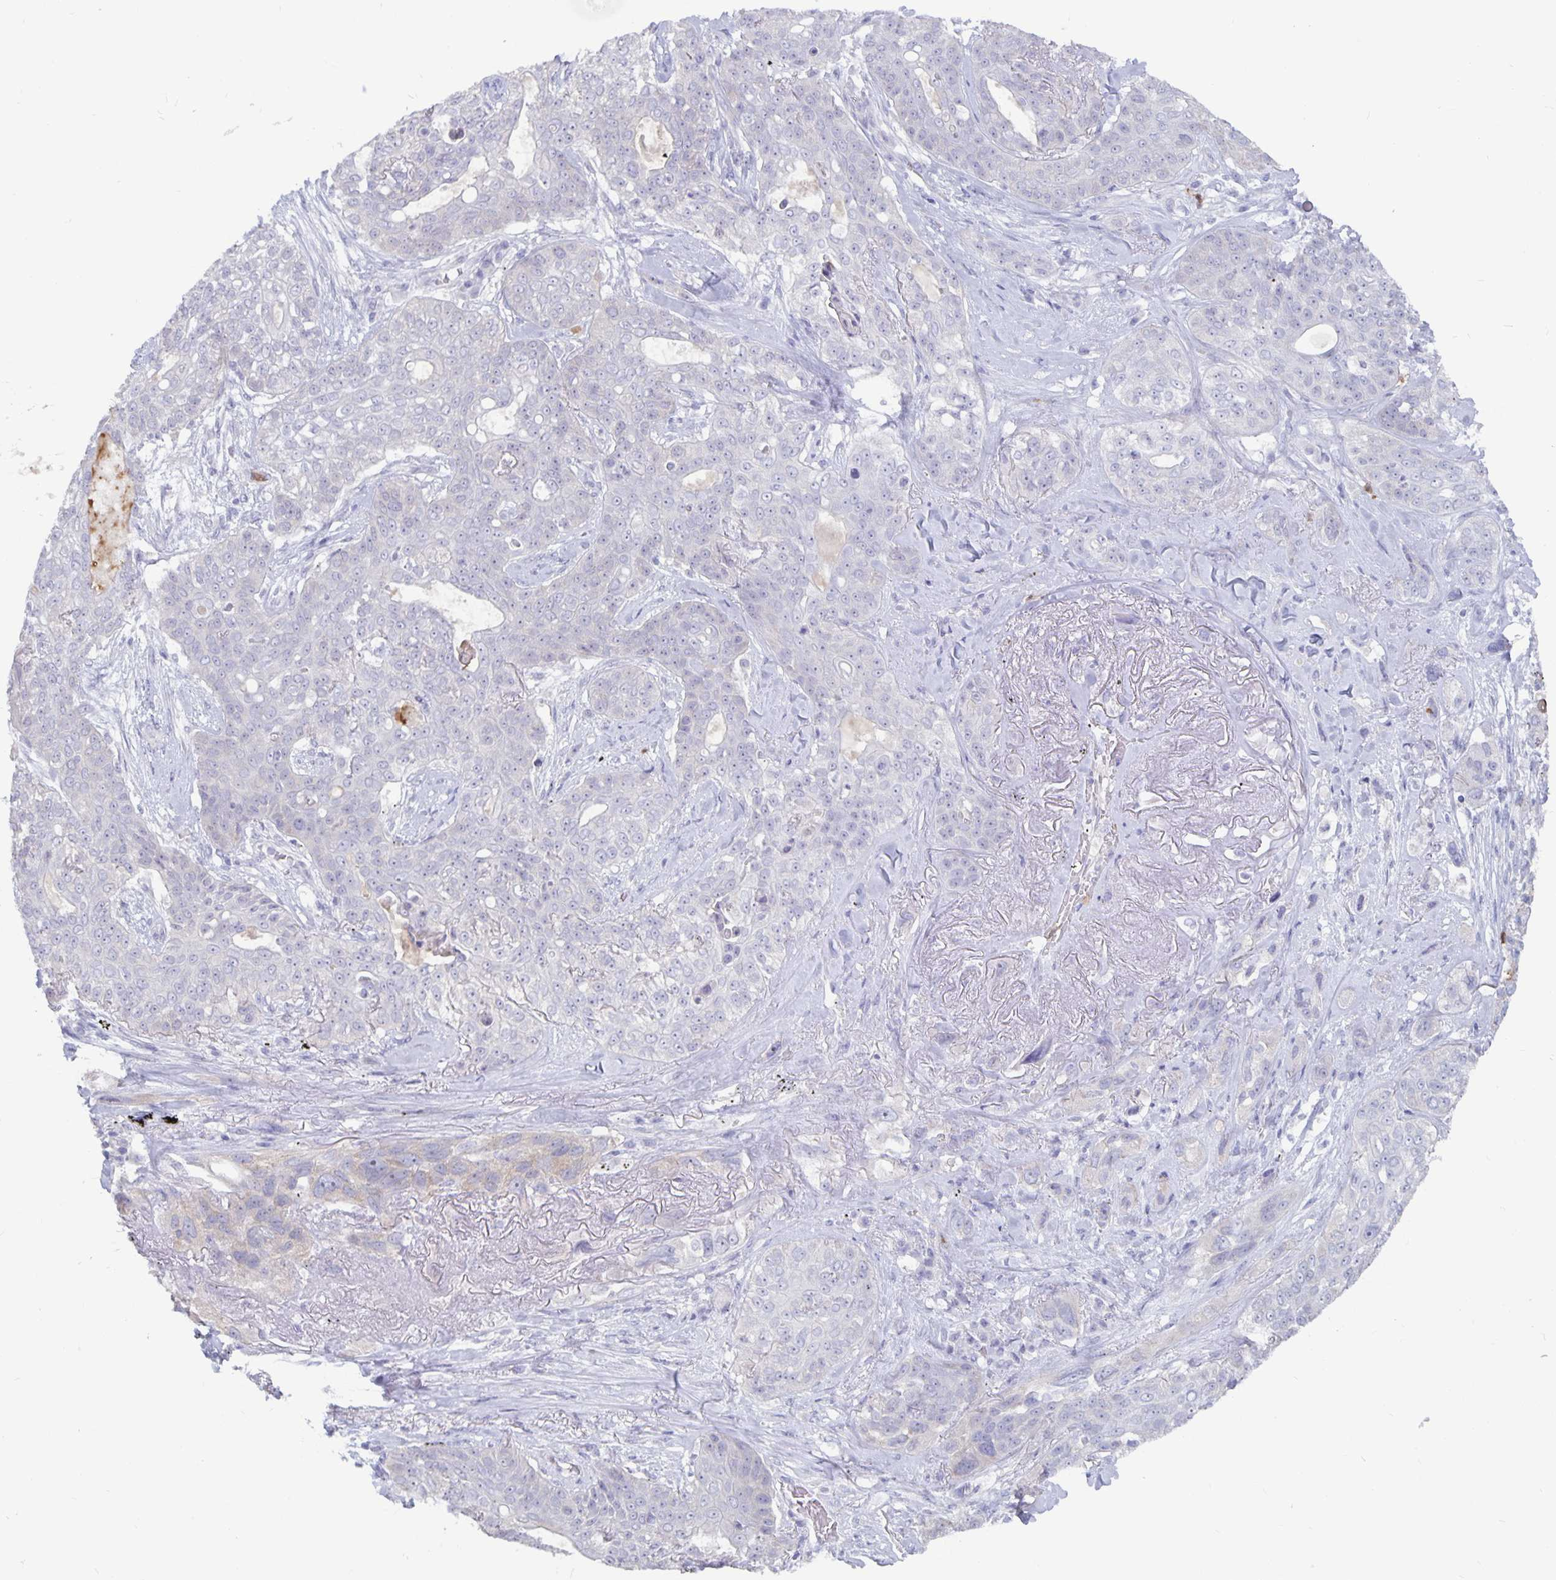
{"staining": {"intensity": "negative", "quantity": "none", "location": "none"}, "tissue": "lung cancer", "cell_type": "Tumor cells", "image_type": "cancer", "snomed": [{"axis": "morphology", "description": "Squamous cell carcinoma, NOS"}, {"axis": "topography", "description": "Lung"}], "caption": "Protein analysis of lung squamous cell carcinoma demonstrates no significant staining in tumor cells. The staining was performed using DAB (3,3'-diaminobenzidine) to visualize the protein expression in brown, while the nuclei were stained in blue with hematoxylin (Magnification: 20x).", "gene": "PLCB3", "patient": {"sex": "female", "age": 70}}